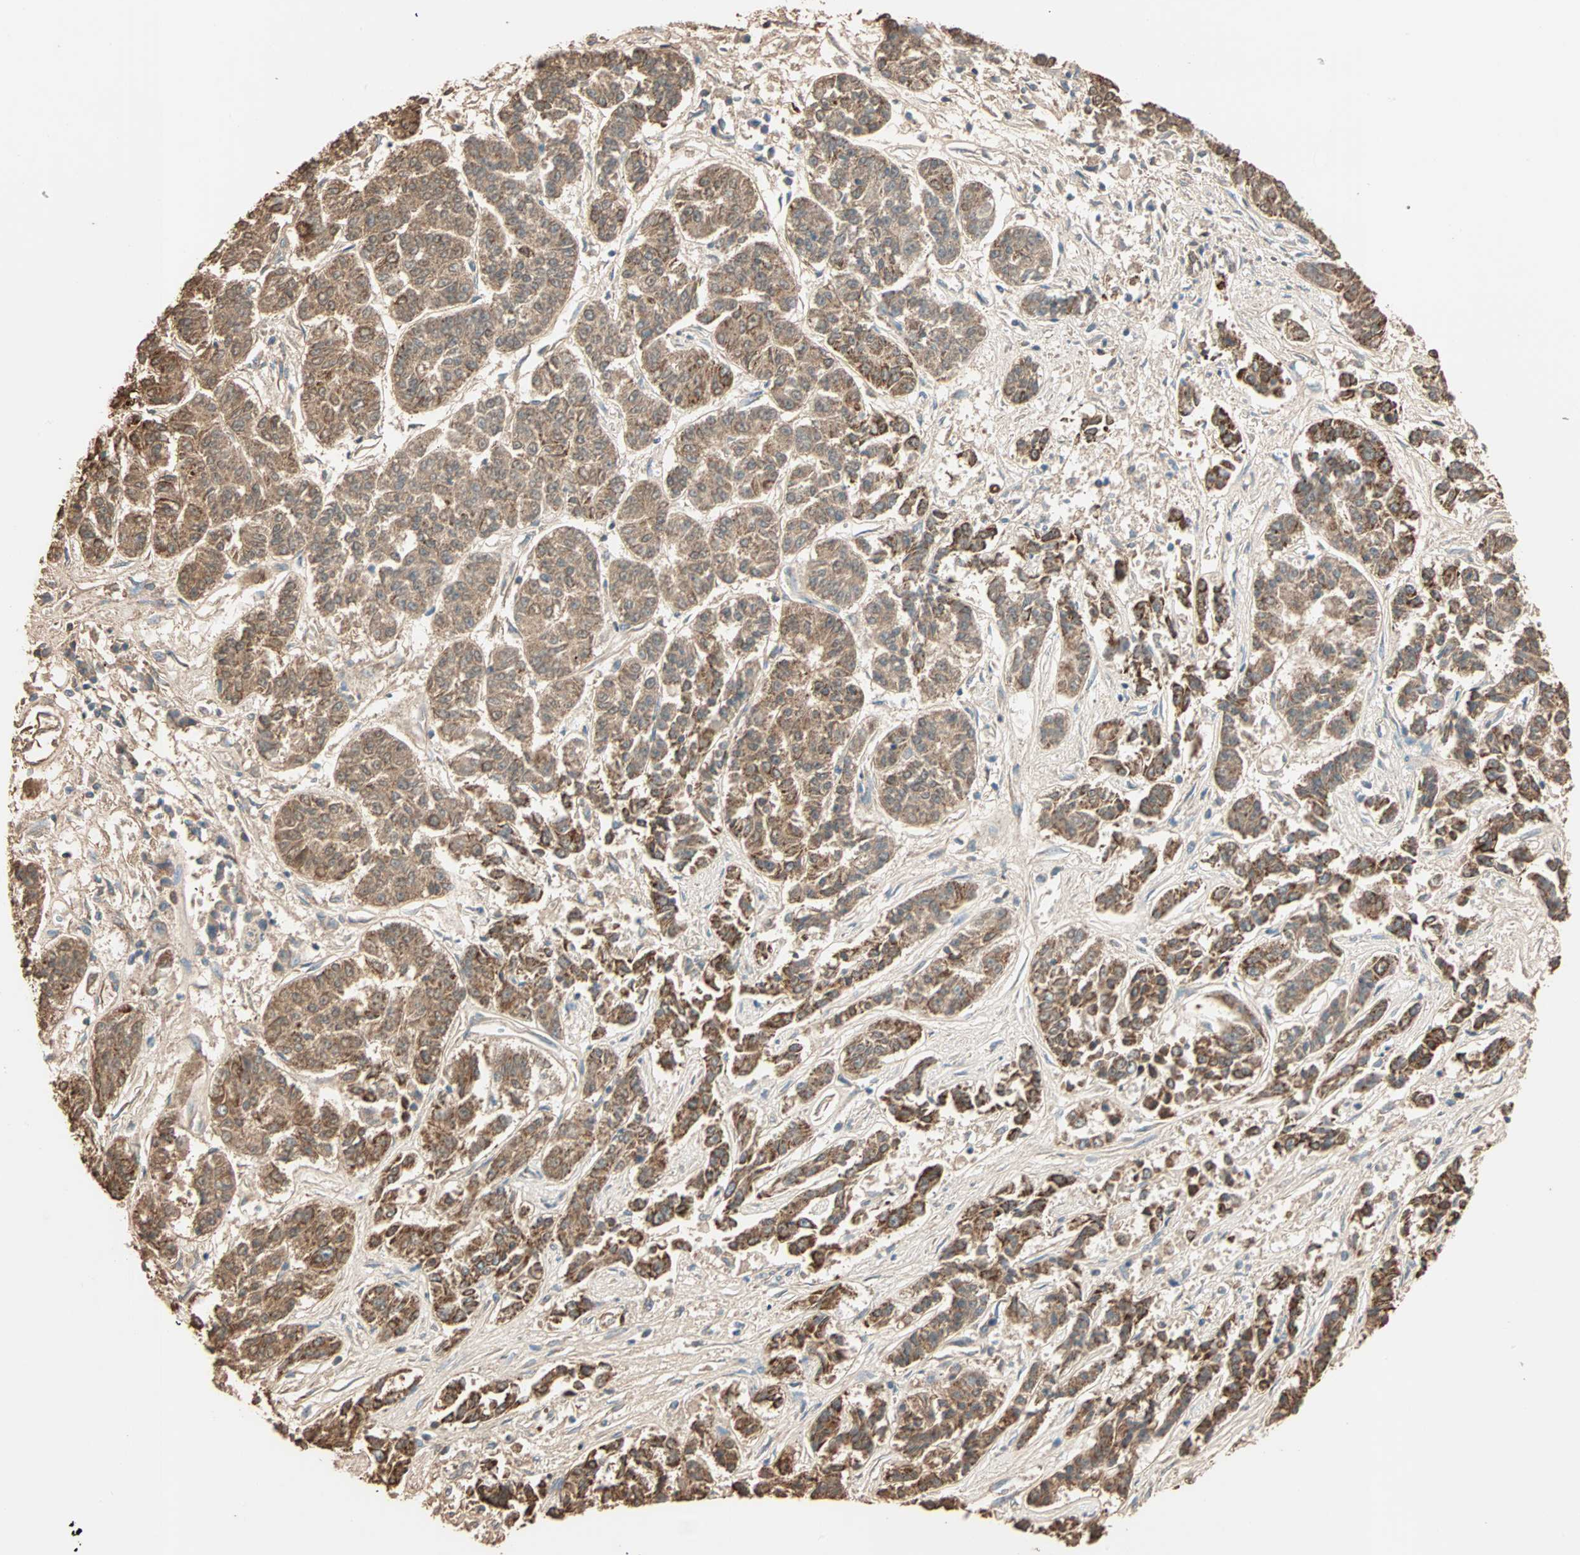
{"staining": {"intensity": "strong", "quantity": ">75%", "location": "cytoplasmic/membranous"}, "tissue": "lung cancer", "cell_type": "Tumor cells", "image_type": "cancer", "snomed": [{"axis": "morphology", "description": "Adenocarcinoma, NOS"}, {"axis": "topography", "description": "Lung"}], "caption": "Immunohistochemistry (IHC) image of human lung cancer (adenocarcinoma) stained for a protein (brown), which shows high levels of strong cytoplasmic/membranous expression in about >75% of tumor cells.", "gene": "EIF4G2", "patient": {"sex": "male", "age": 84}}